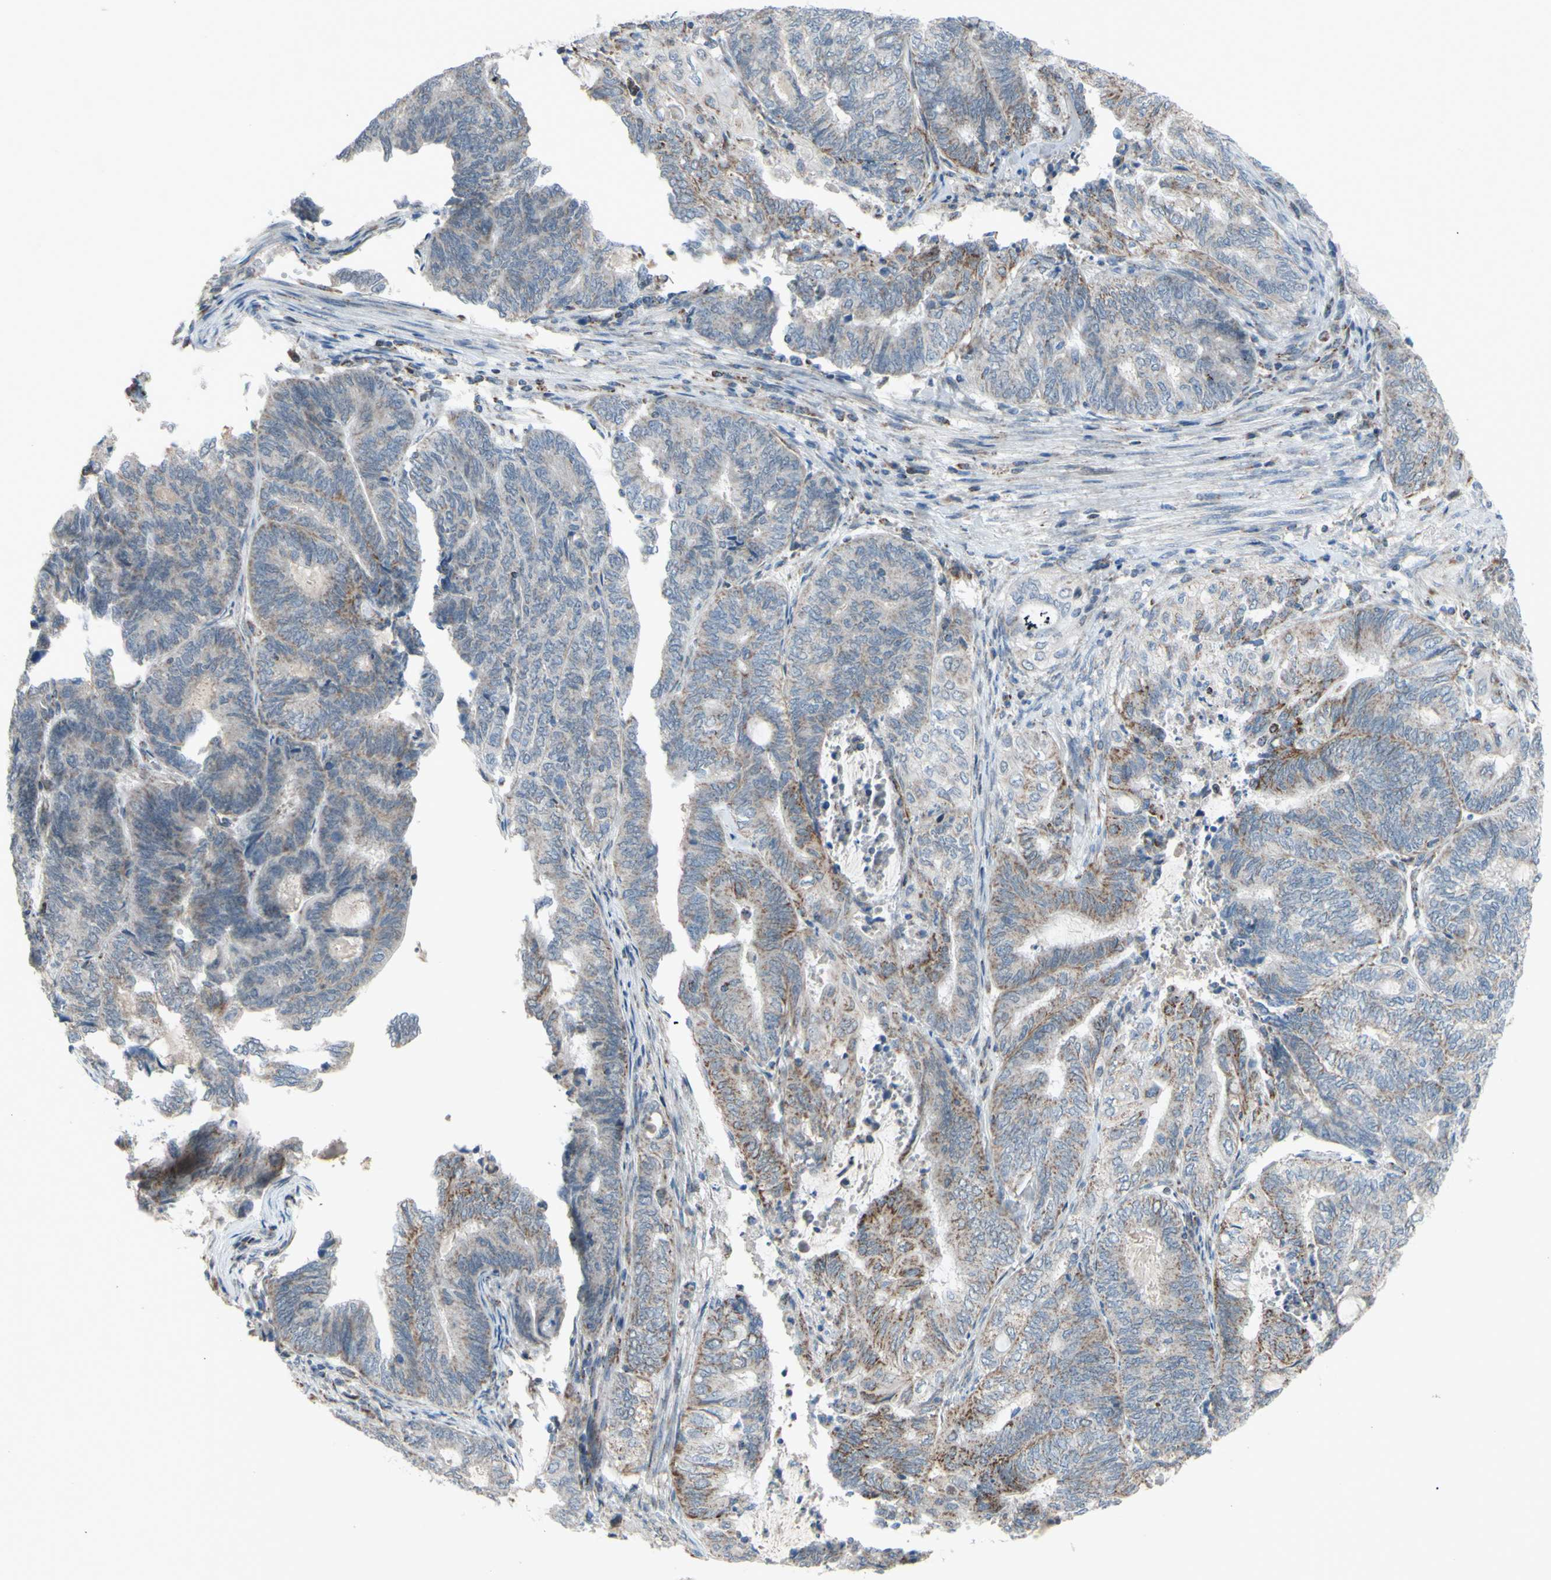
{"staining": {"intensity": "weak", "quantity": "<25%", "location": "cytoplasmic/membranous"}, "tissue": "endometrial cancer", "cell_type": "Tumor cells", "image_type": "cancer", "snomed": [{"axis": "morphology", "description": "Adenocarcinoma, NOS"}, {"axis": "topography", "description": "Uterus"}, {"axis": "topography", "description": "Endometrium"}], "caption": "An immunohistochemistry (IHC) histopathology image of endometrial adenocarcinoma is shown. There is no staining in tumor cells of endometrial adenocarcinoma.", "gene": "GLT8D1", "patient": {"sex": "female", "age": 70}}